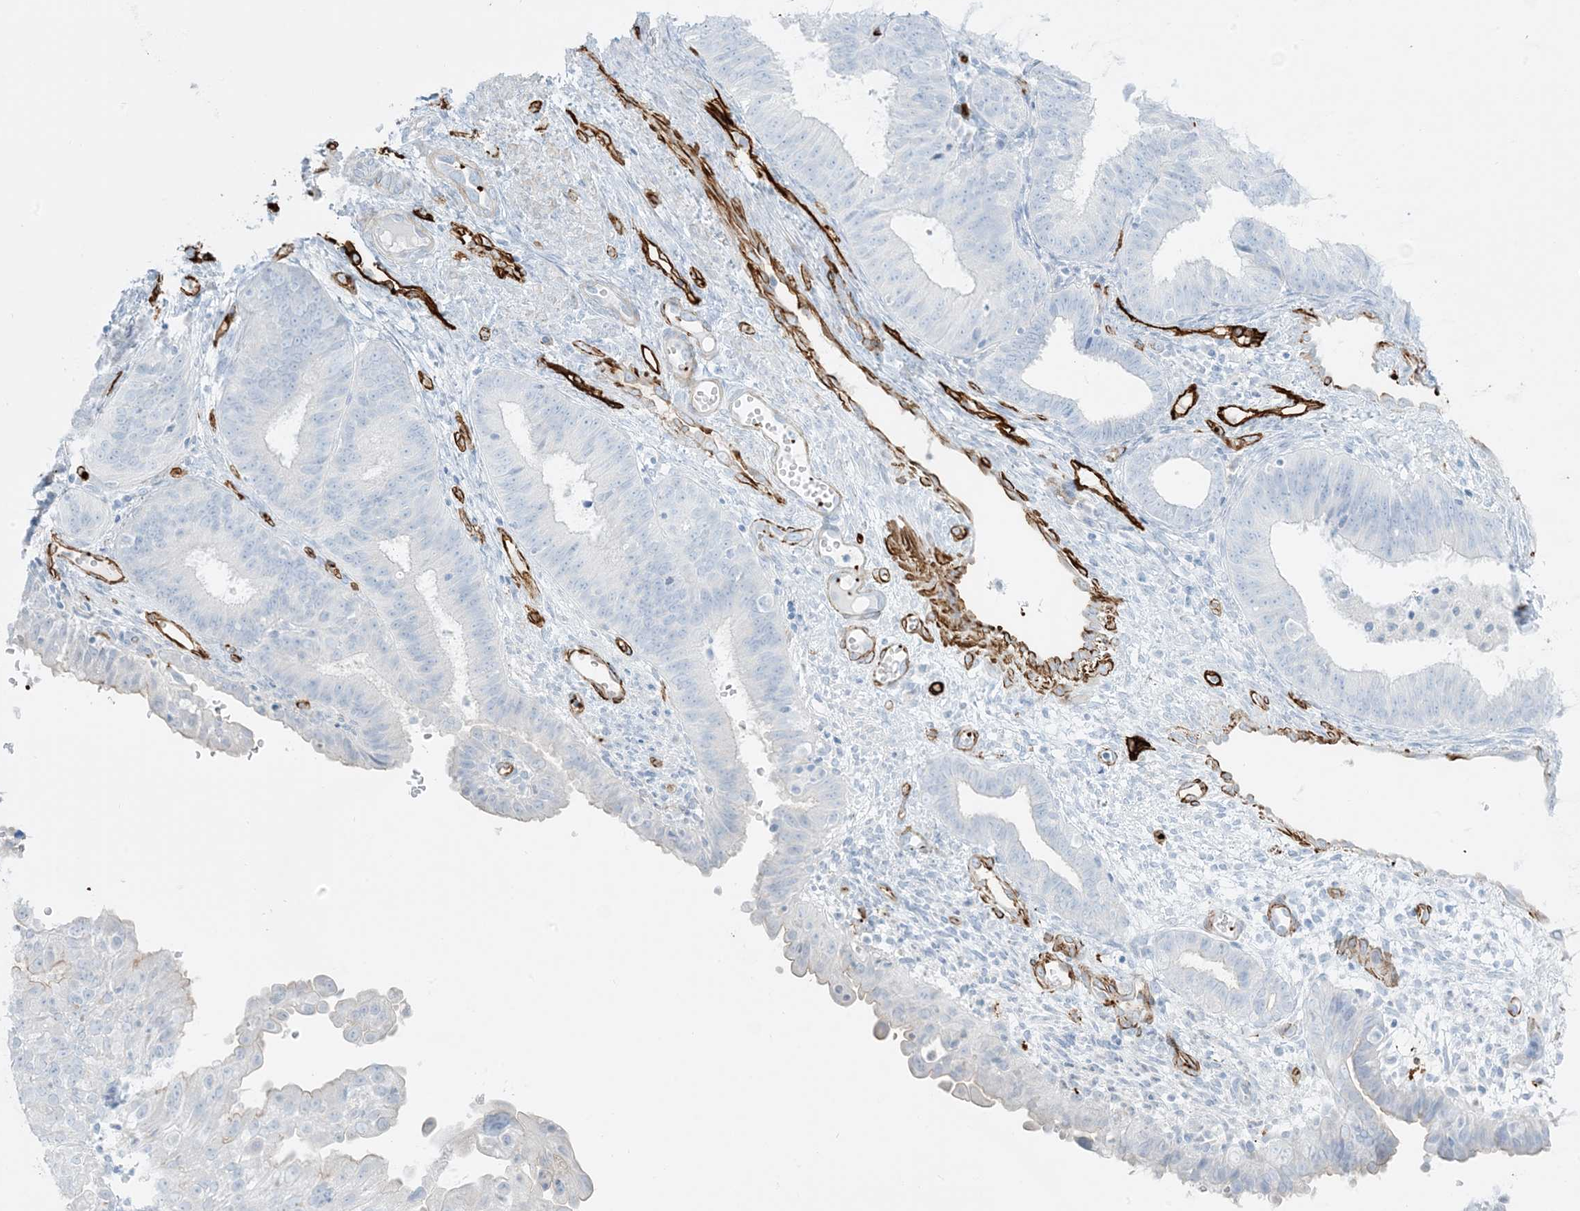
{"staining": {"intensity": "negative", "quantity": "none", "location": "none"}, "tissue": "endometrial cancer", "cell_type": "Tumor cells", "image_type": "cancer", "snomed": [{"axis": "morphology", "description": "Adenocarcinoma, NOS"}, {"axis": "topography", "description": "Endometrium"}], "caption": "Tumor cells are negative for protein expression in human endometrial cancer (adenocarcinoma). (DAB IHC visualized using brightfield microscopy, high magnification).", "gene": "EPS8L3", "patient": {"sex": "female", "age": 51}}